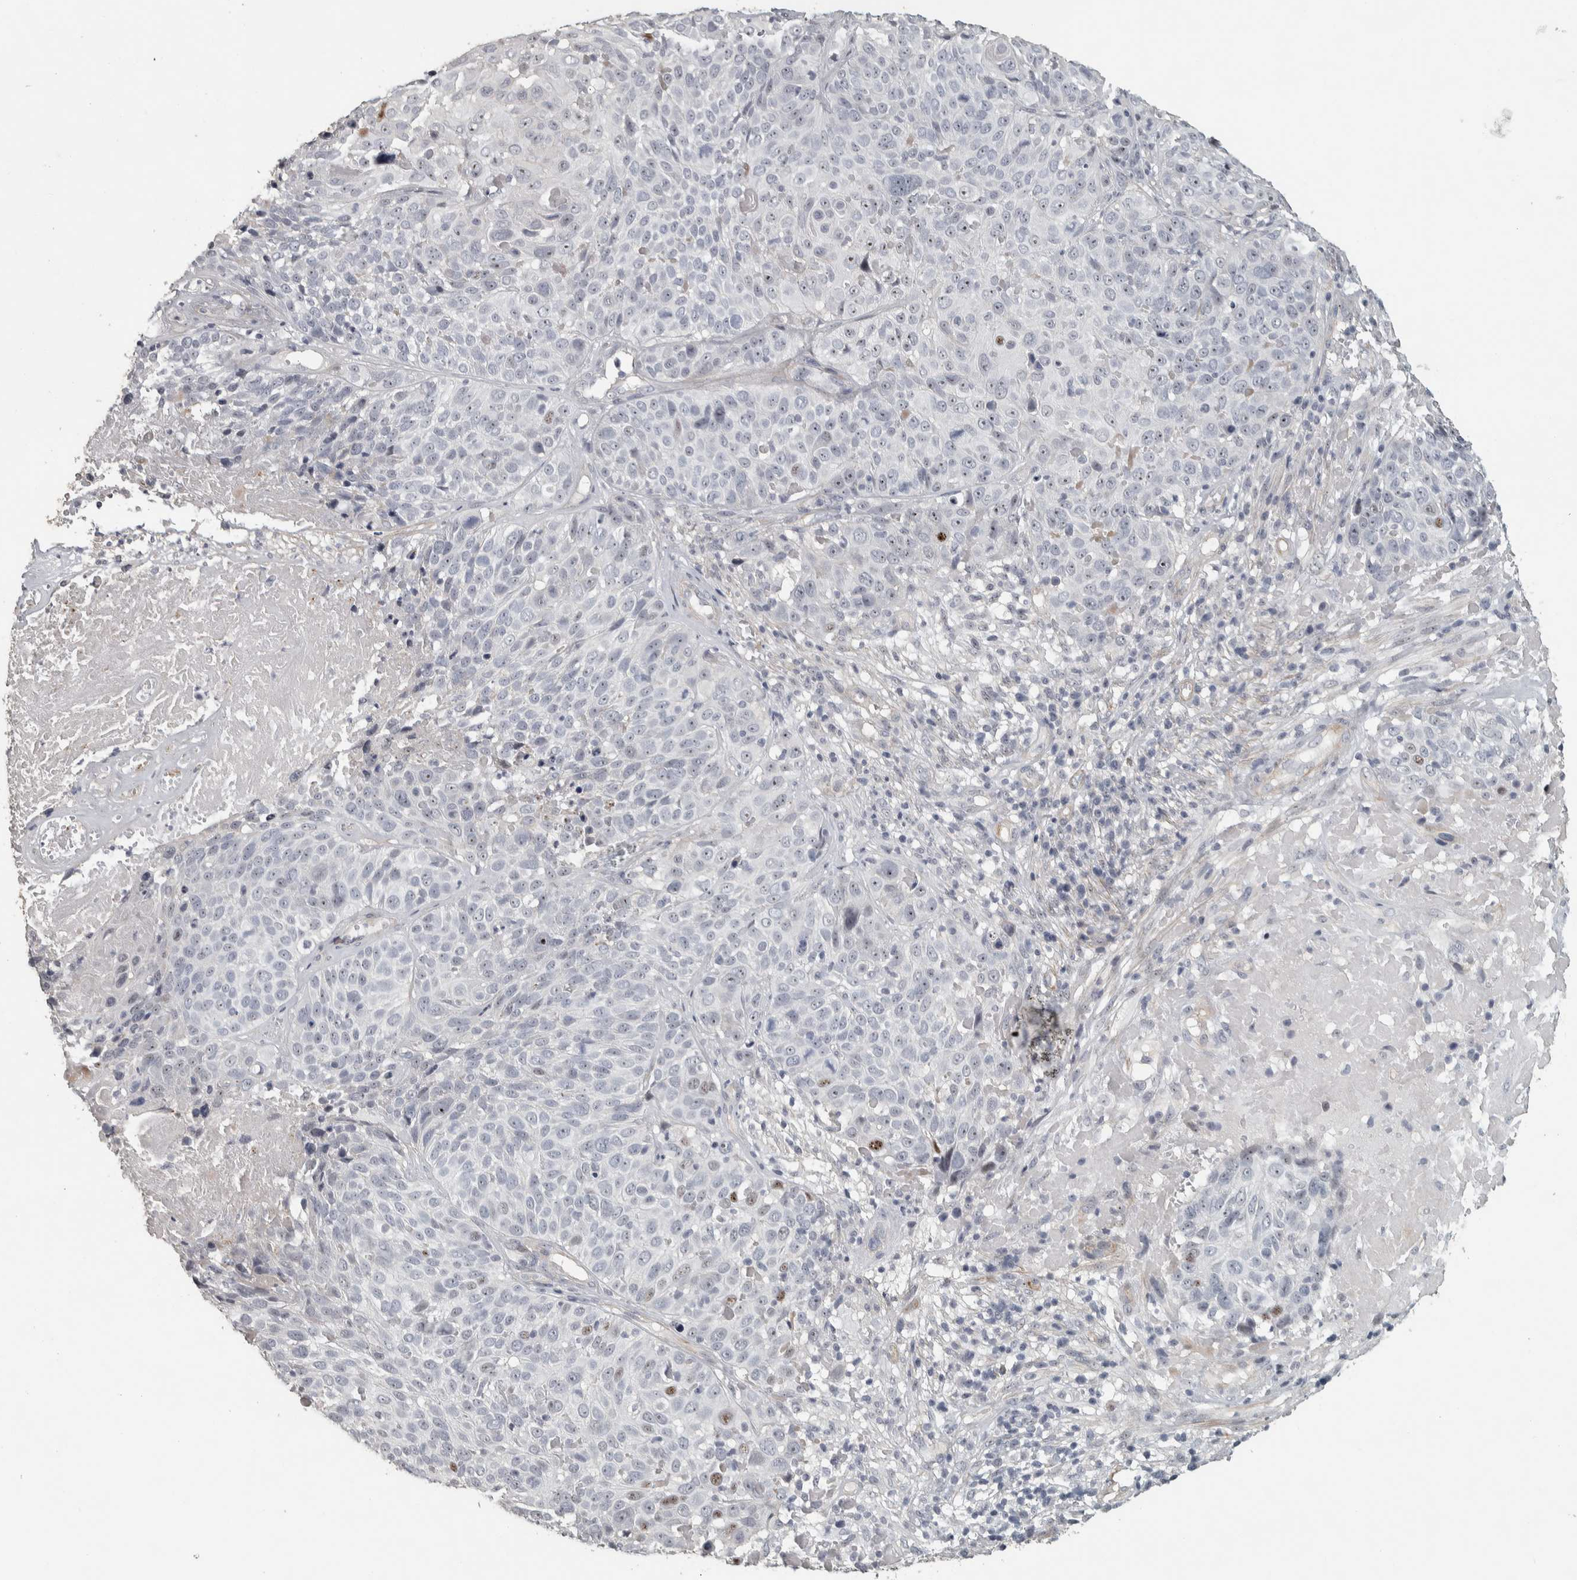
{"staining": {"intensity": "weak", "quantity": ">75%", "location": "nuclear"}, "tissue": "cervical cancer", "cell_type": "Tumor cells", "image_type": "cancer", "snomed": [{"axis": "morphology", "description": "Squamous cell carcinoma, NOS"}, {"axis": "topography", "description": "Cervix"}], "caption": "Human cervical squamous cell carcinoma stained with a protein marker exhibits weak staining in tumor cells.", "gene": "DCAF10", "patient": {"sex": "female", "age": 74}}